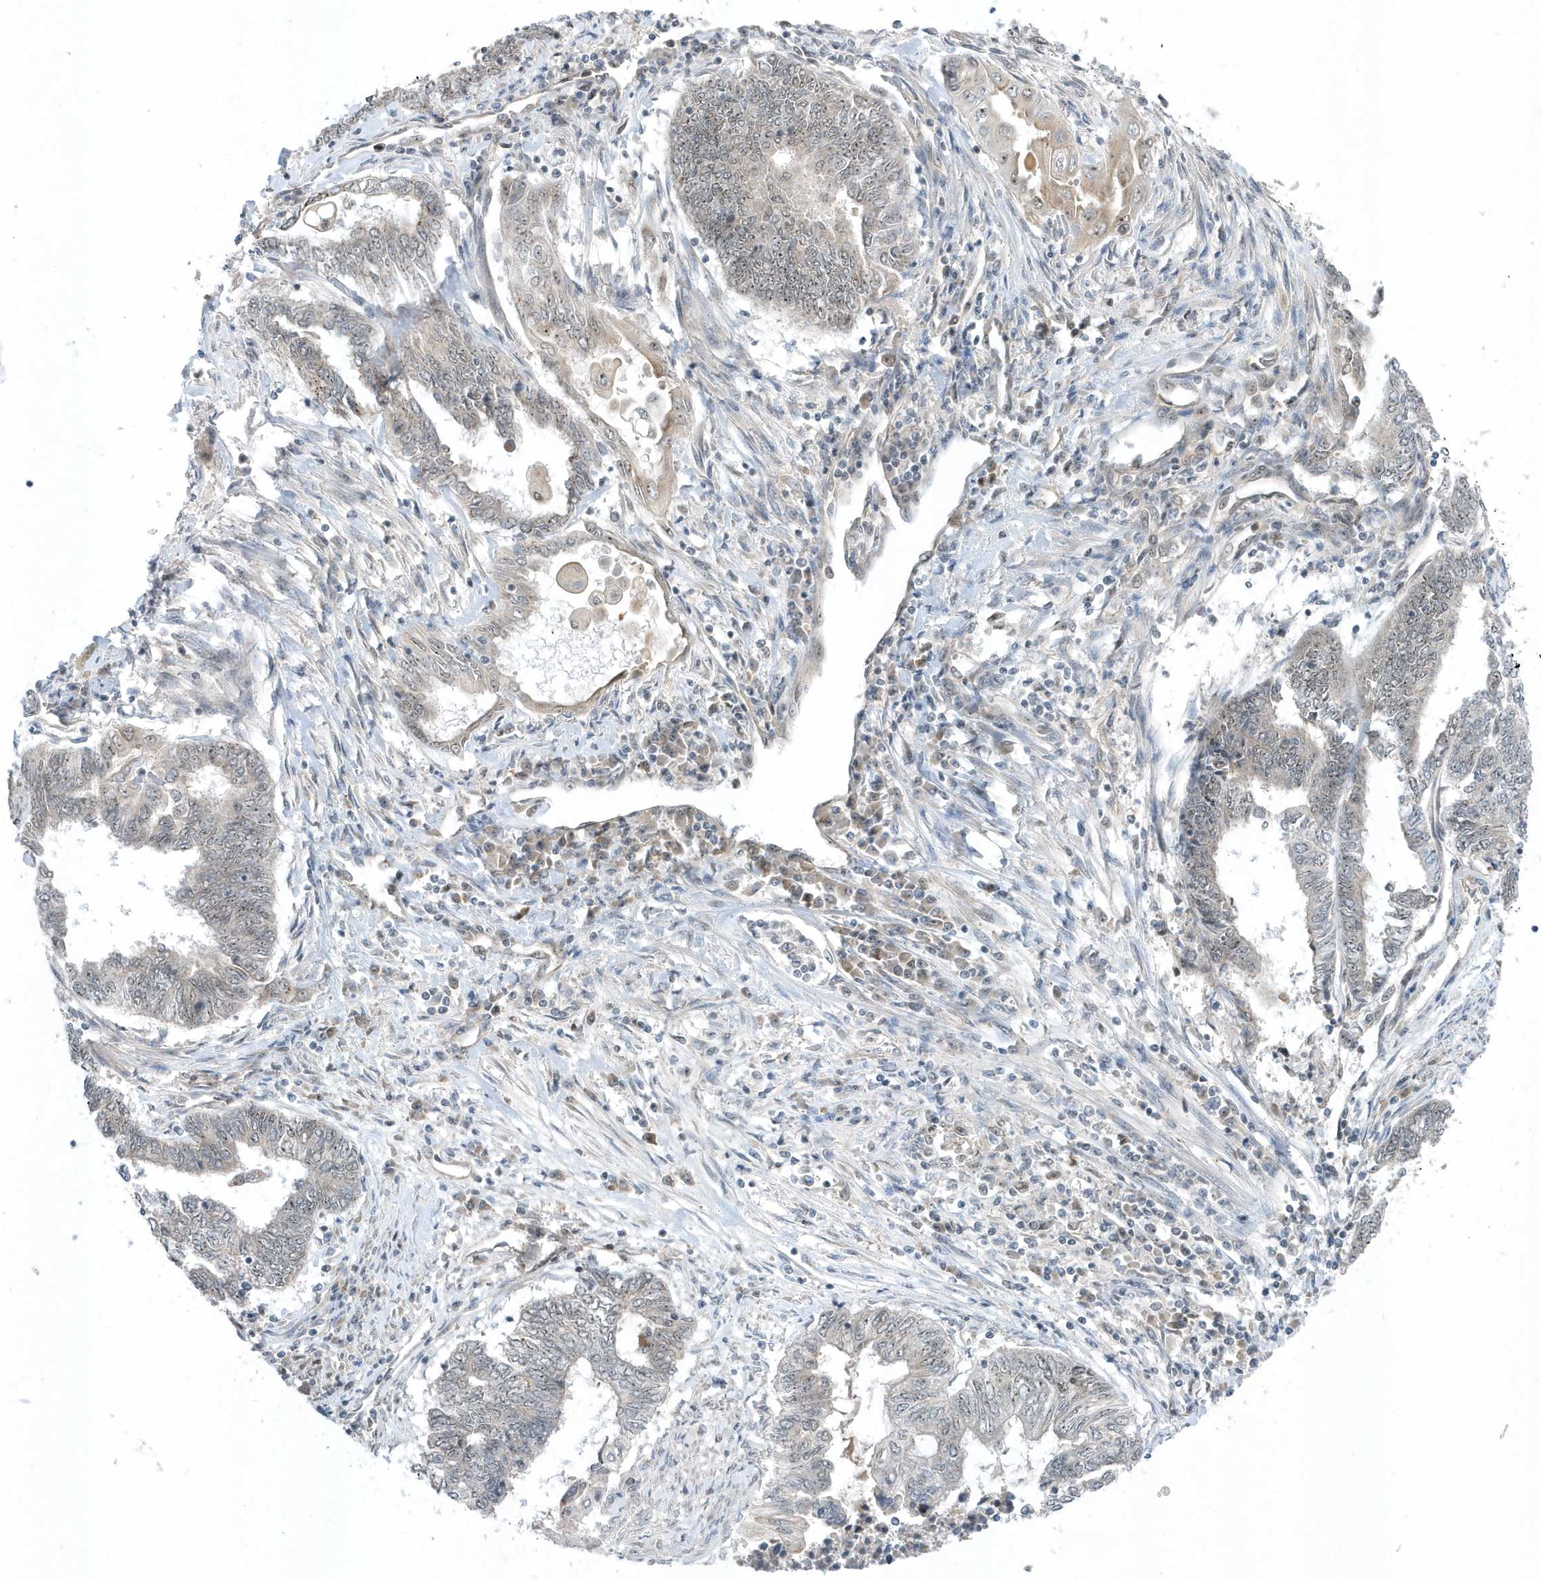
{"staining": {"intensity": "negative", "quantity": "none", "location": "none"}, "tissue": "endometrial cancer", "cell_type": "Tumor cells", "image_type": "cancer", "snomed": [{"axis": "morphology", "description": "Adenocarcinoma, NOS"}, {"axis": "topography", "description": "Uterus"}, {"axis": "topography", "description": "Endometrium"}], "caption": "This is an immunohistochemistry (IHC) photomicrograph of human endometrial cancer. There is no positivity in tumor cells.", "gene": "ZNF740", "patient": {"sex": "female", "age": 70}}